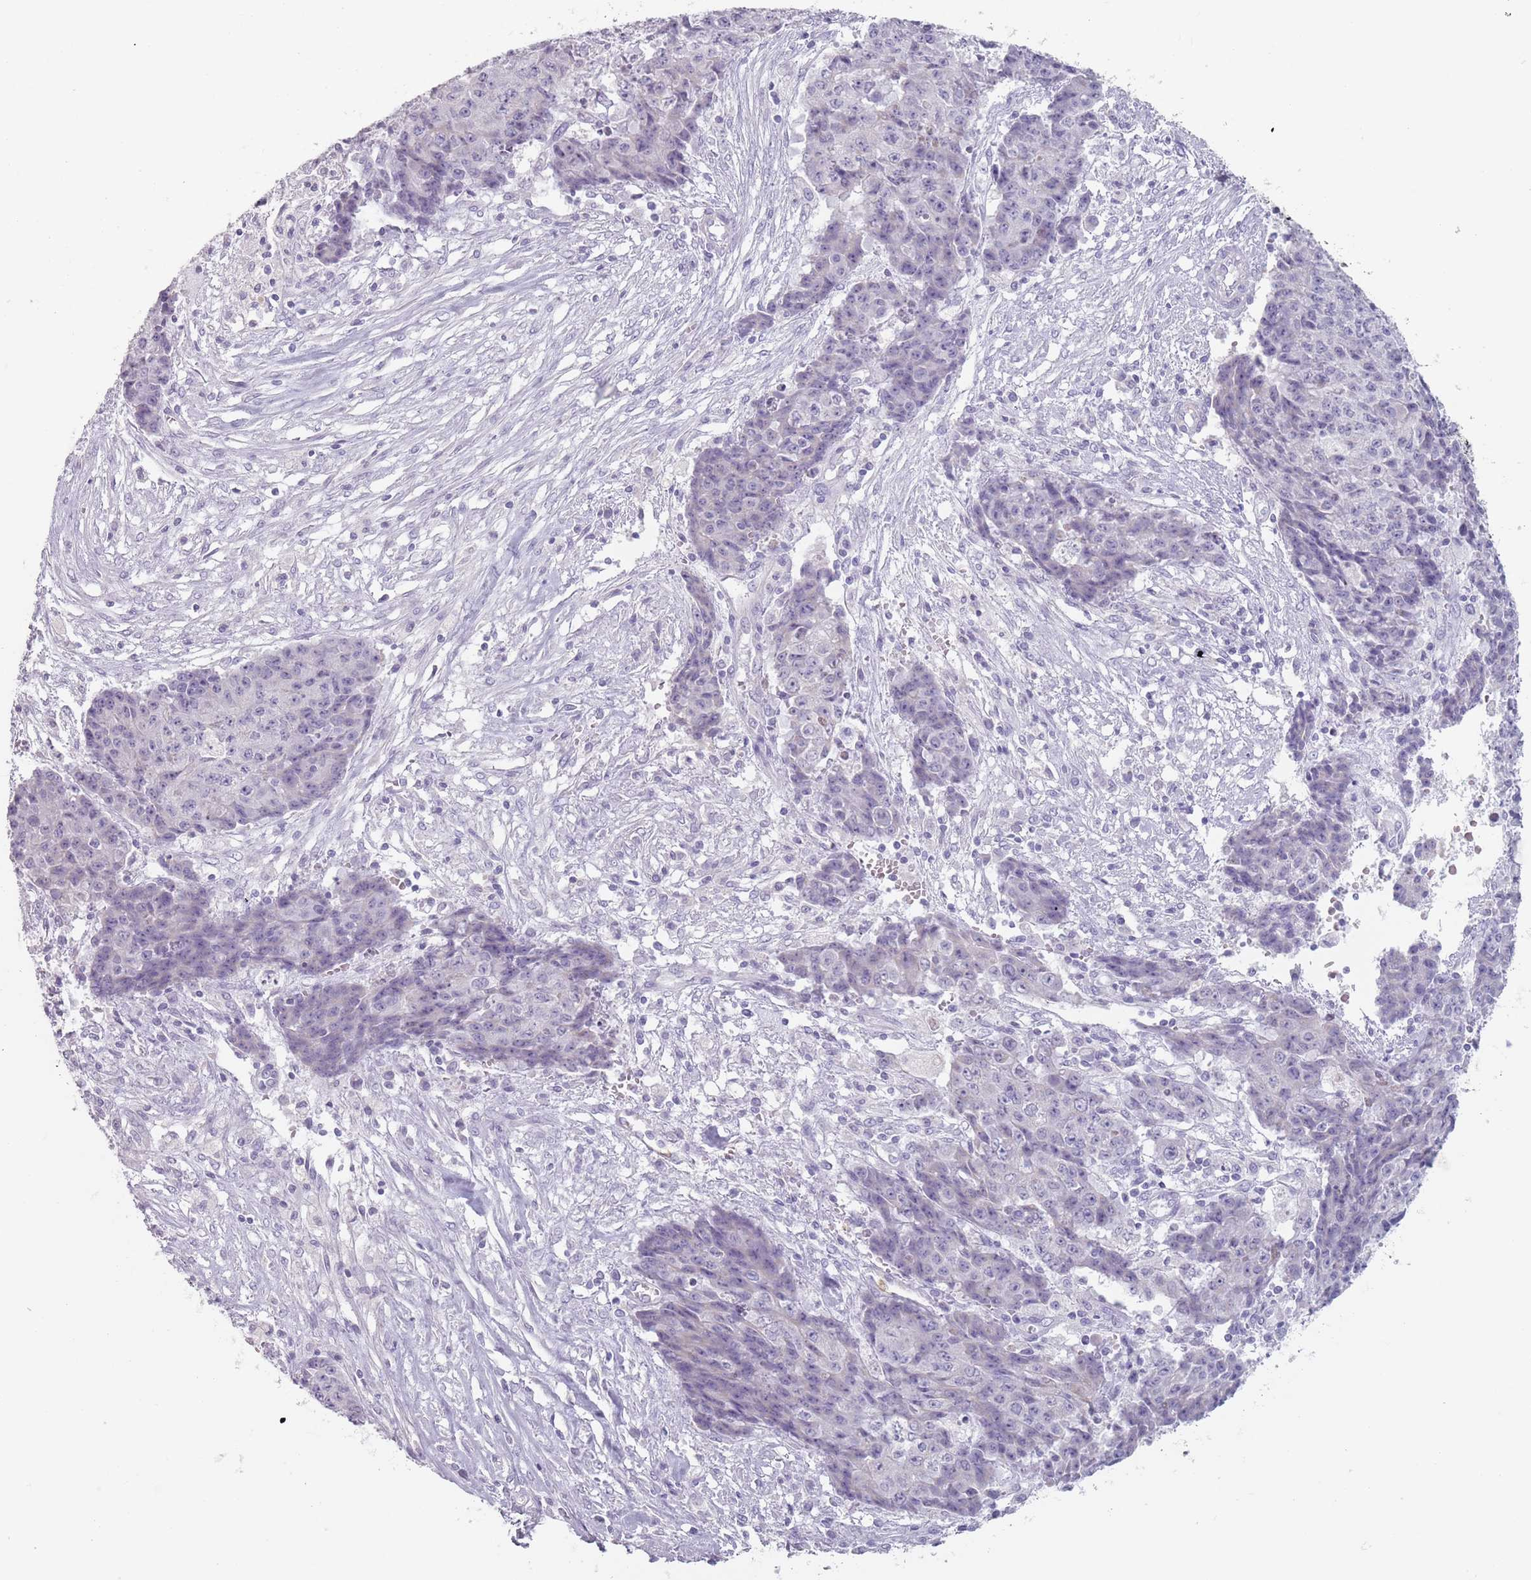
{"staining": {"intensity": "negative", "quantity": "none", "location": "none"}, "tissue": "ovarian cancer", "cell_type": "Tumor cells", "image_type": "cancer", "snomed": [{"axis": "morphology", "description": "Carcinoma, endometroid"}, {"axis": "topography", "description": "Ovary"}], "caption": "Immunohistochemistry (IHC) histopathology image of ovarian cancer (endometroid carcinoma) stained for a protein (brown), which displays no staining in tumor cells. The staining is performed using DAB brown chromogen with nuclei counter-stained in using hematoxylin.", "gene": "ZNF584", "patient": {"sex": "female", "age": 42}}